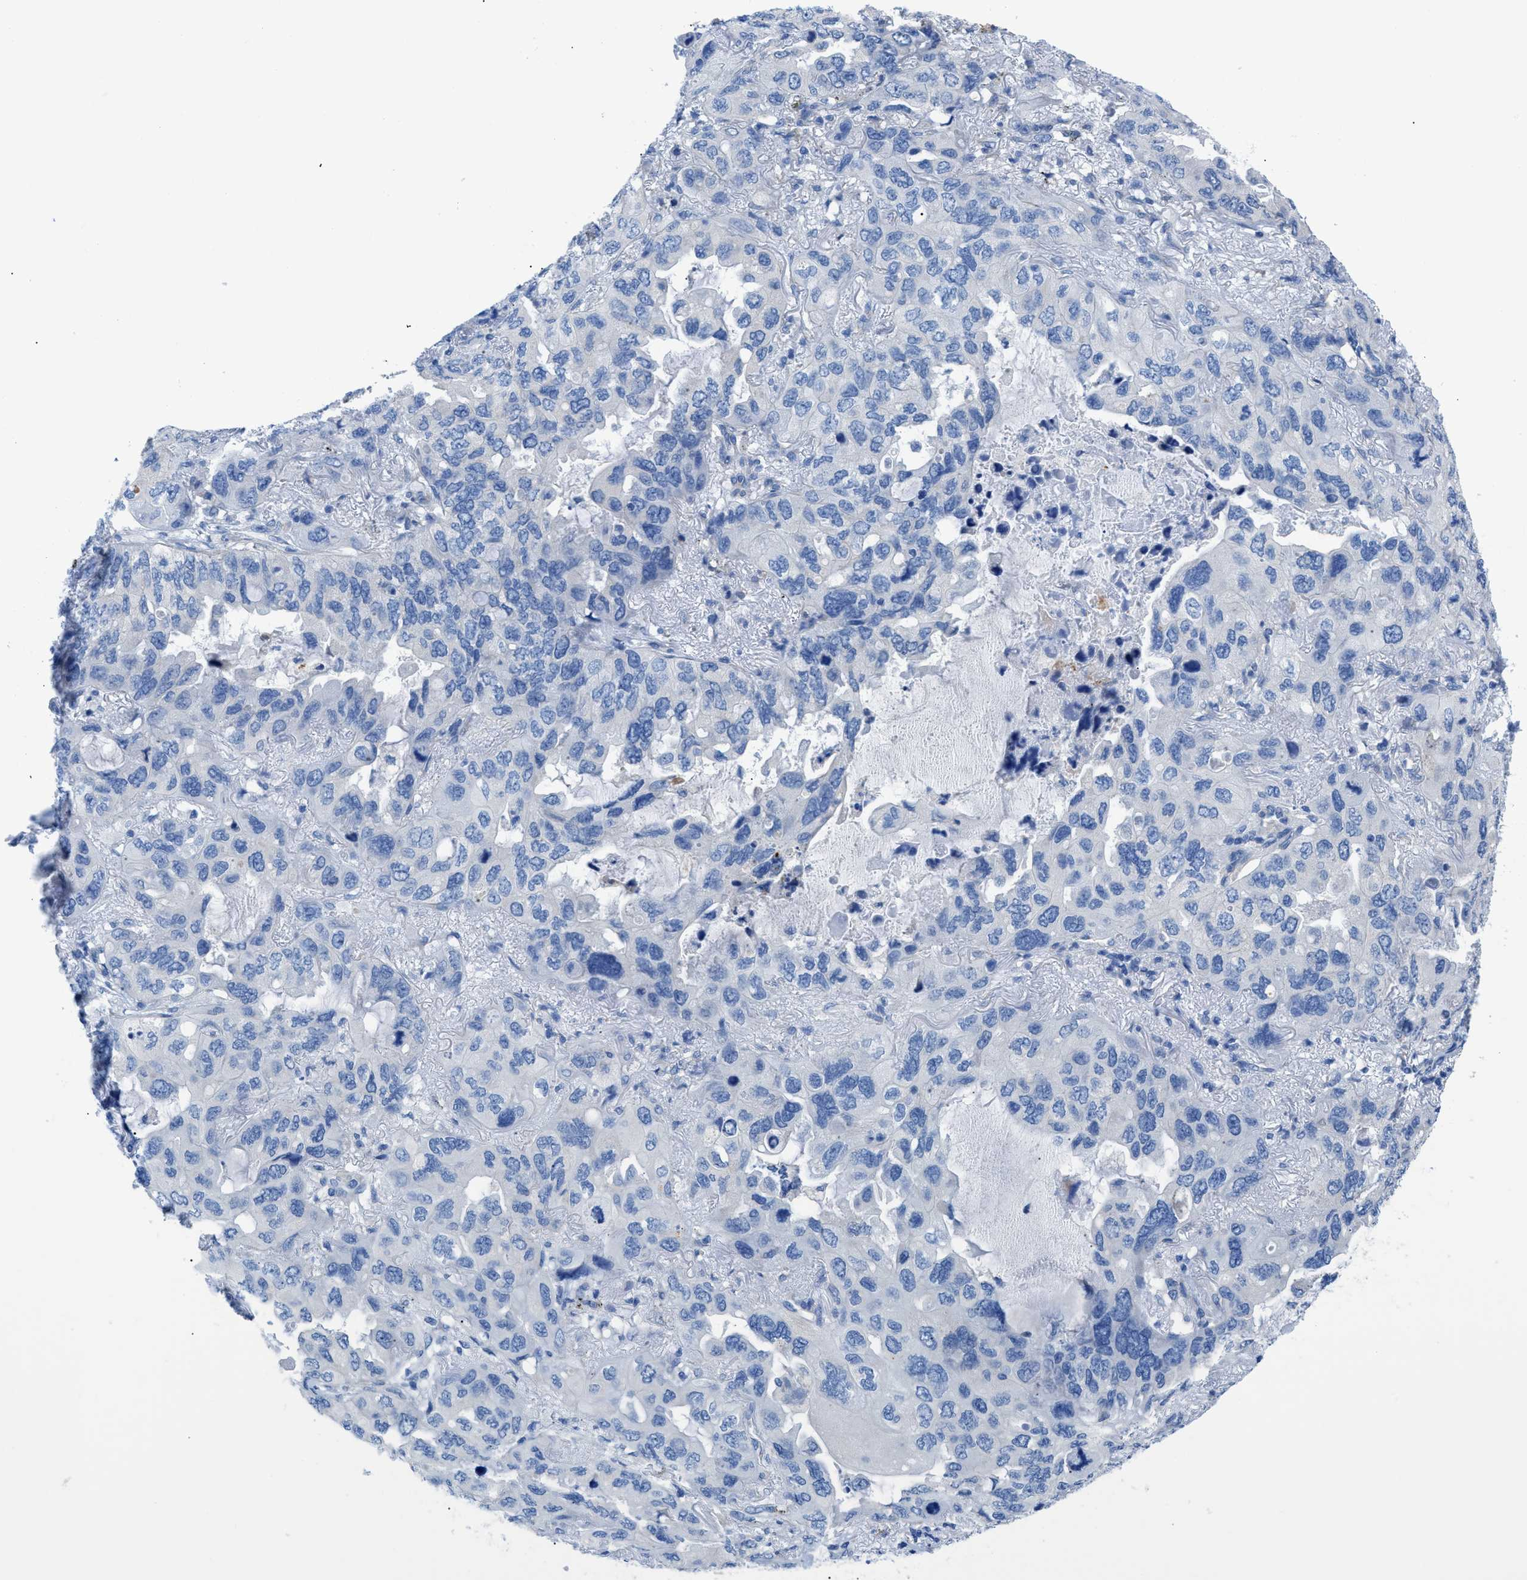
{"staining": {"intensity": "negative", "quantity": "none", "location": "none"}, "tissue": "lung cancer", "cell_type": "Tumor cells", "image_type": "cancer", "snomed": [{"axis": "morphology", "description": "Squamous cell carcinoma, NOS"}, {"axis": "topography", "description": "Lung"}], "caption": "This histopathology image is of lung squamous cell carcinoma stained with IHC to label a protein in brown with the nuclei are counter-stained blue. There is no staining in tumor cells.", "gene": "ITPR1", "patient": {"sex": "female", "age": 73}}